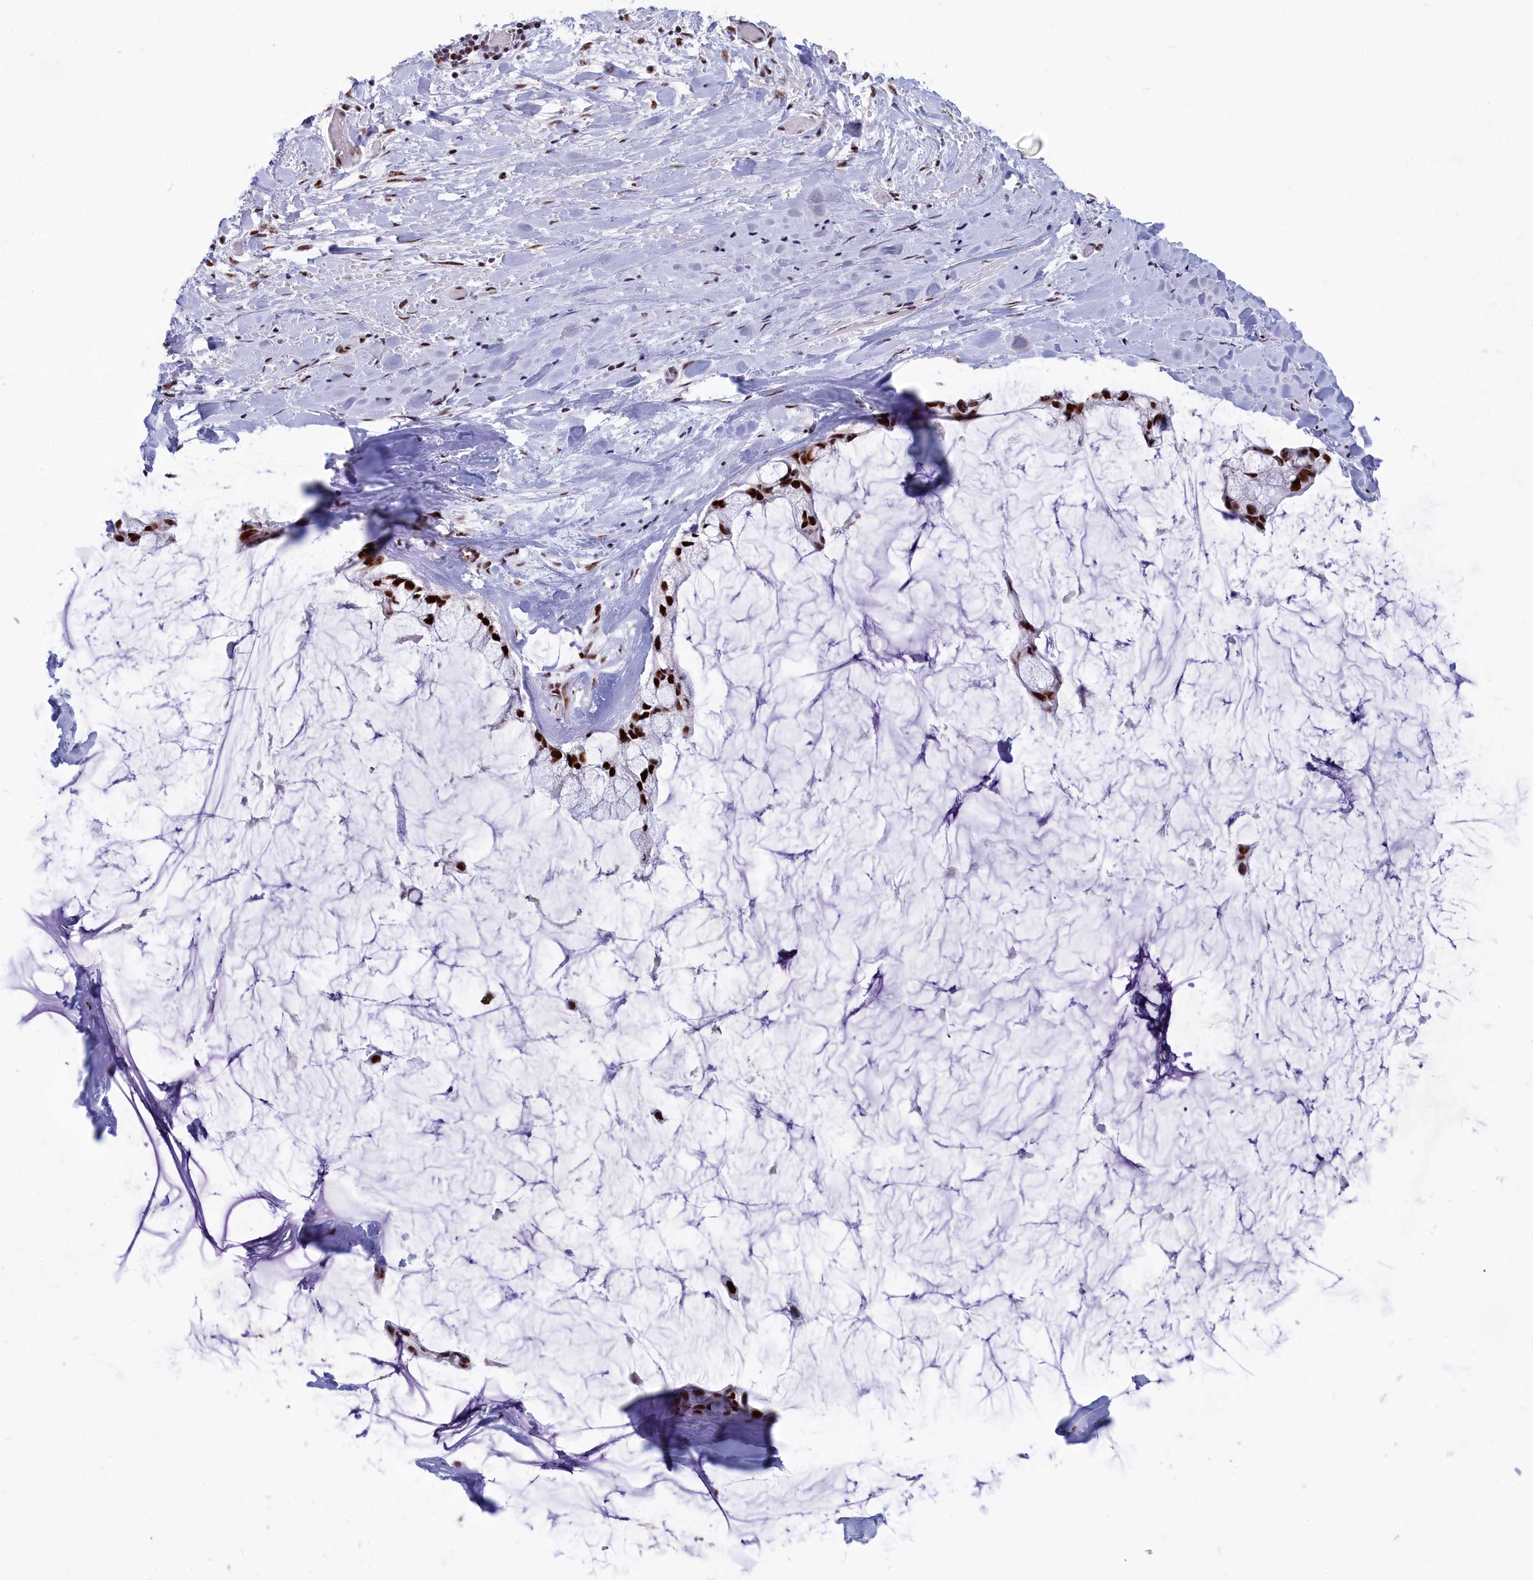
{"staining": {"intensity": "strong", "quantity": ">75%", "location": "nuclear"}, "tissue": "ovarian cancer", "cell_type": "Tumor cells", "image_type": "cancer", "snomed": [{"axis": "morphology", "description": "Cystadenocarcinoma, mucinous, NOS"}, {"axis": "topography", "description": "Ovary"}], "caption": "Brown immunohistochemical staining in human mucinous cystadenocarcinoma (ovarian) displays strong nuclear positivity in about >75% of tumor cells. The staining is performed using DAB (3,3'-diaminobenzidine) brown chromogen to label protein expression. The nuclei are counter-stained blue using hematoxylin.", "gene": "NSA2", "patient": {"sex": "female", "age": 39}}